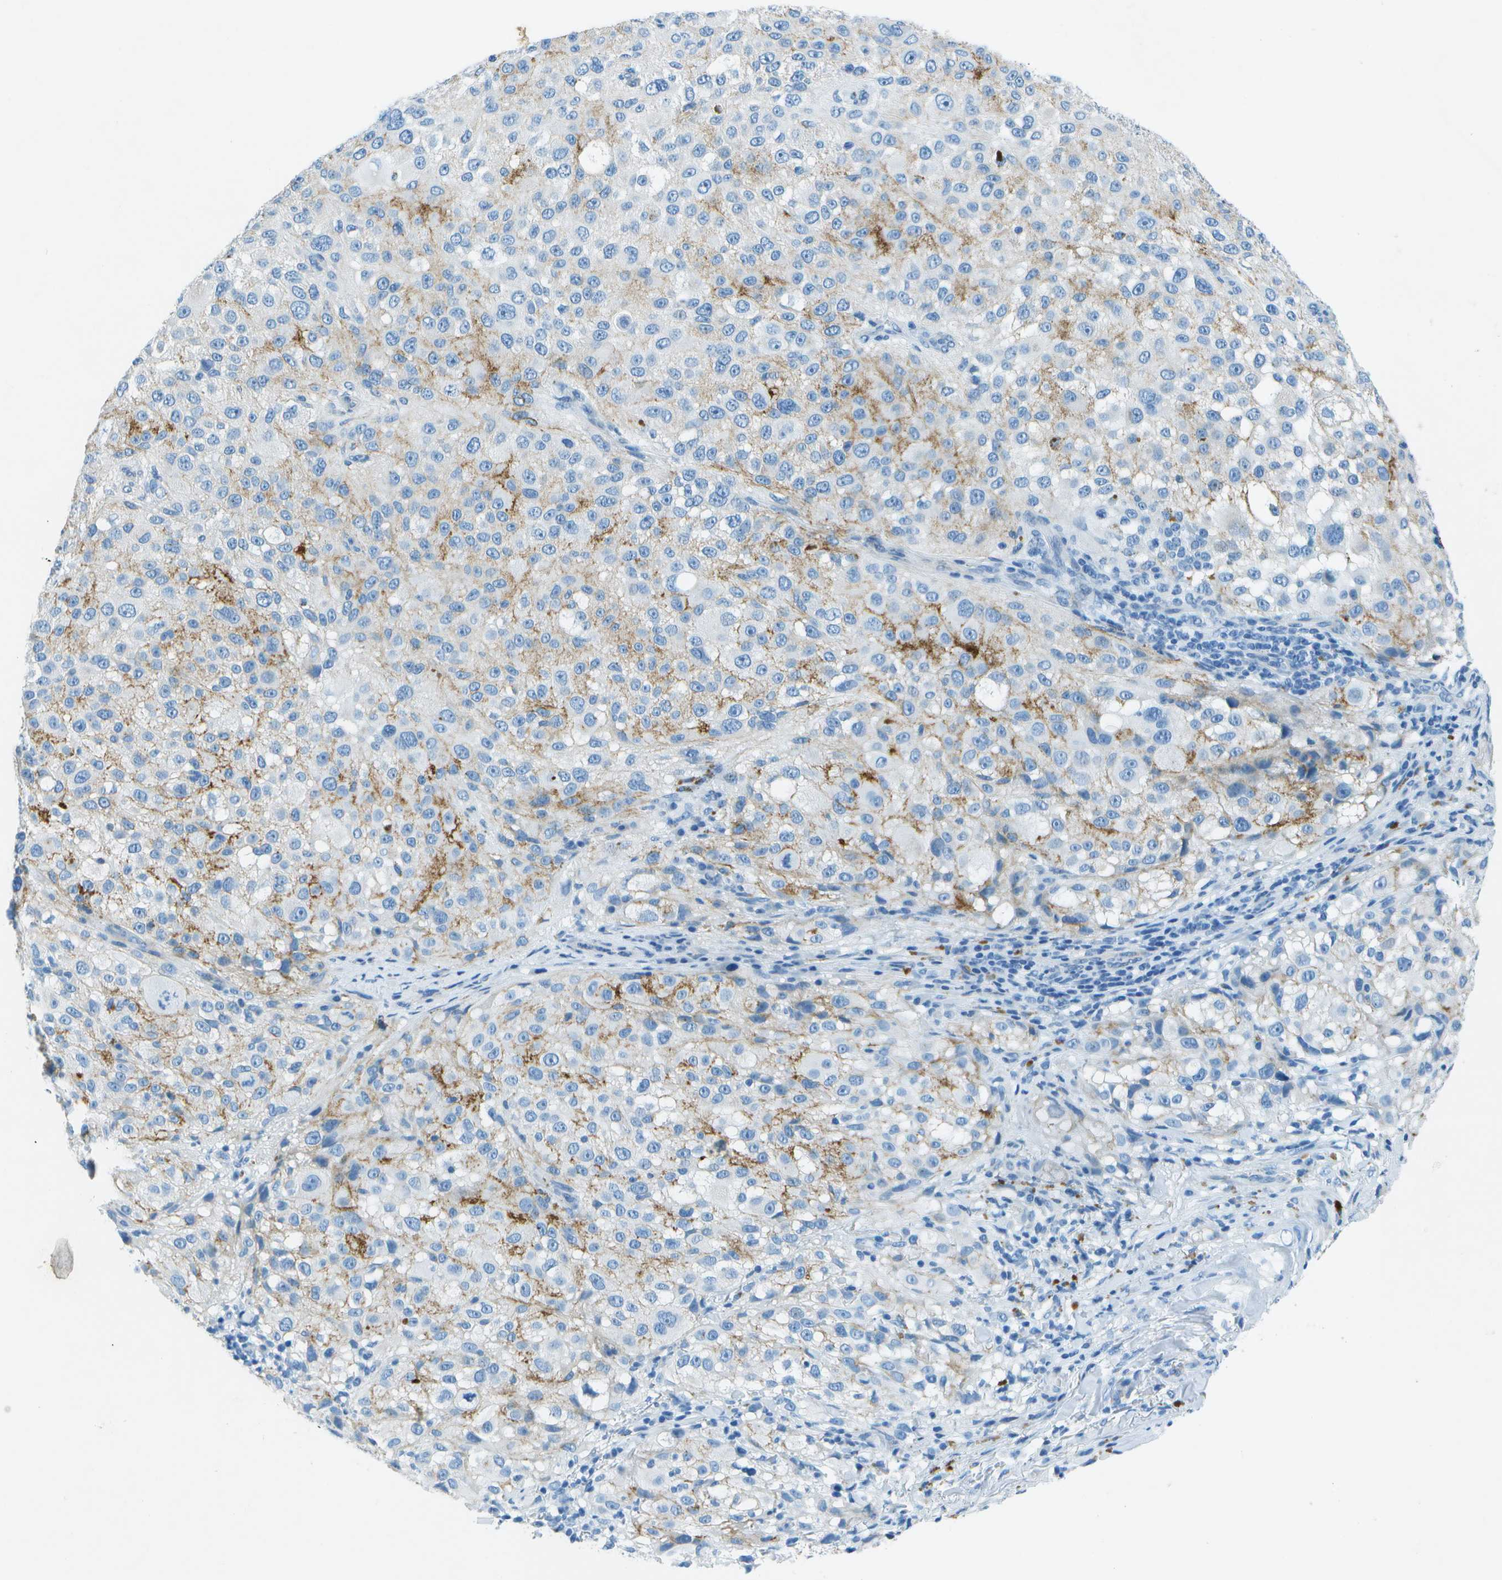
{"staining": {"intensity": "weak", "quantity": "<25%", "location": "cytoplasmic/membranous"}, "tissue": "melanoma", "cell_type": "Tumor cells", "image_type": "cancer", "snomed": [{"axis": "morphology", "description": "Necrosis, NOS"}, {"axis": "morphology", "description": "Malignant melanoma, NOS"}, {"axis": "topography", "description": "Skin"}], "caption": "High magnification brightfield microscopy of malignant melanoma stained with DAB (brown) and counterstained with hematoxylin (blue): tumor cells show no significant expression.", "gene": "SLC16A10", "patient": {"sex": "female", "age": 87}}